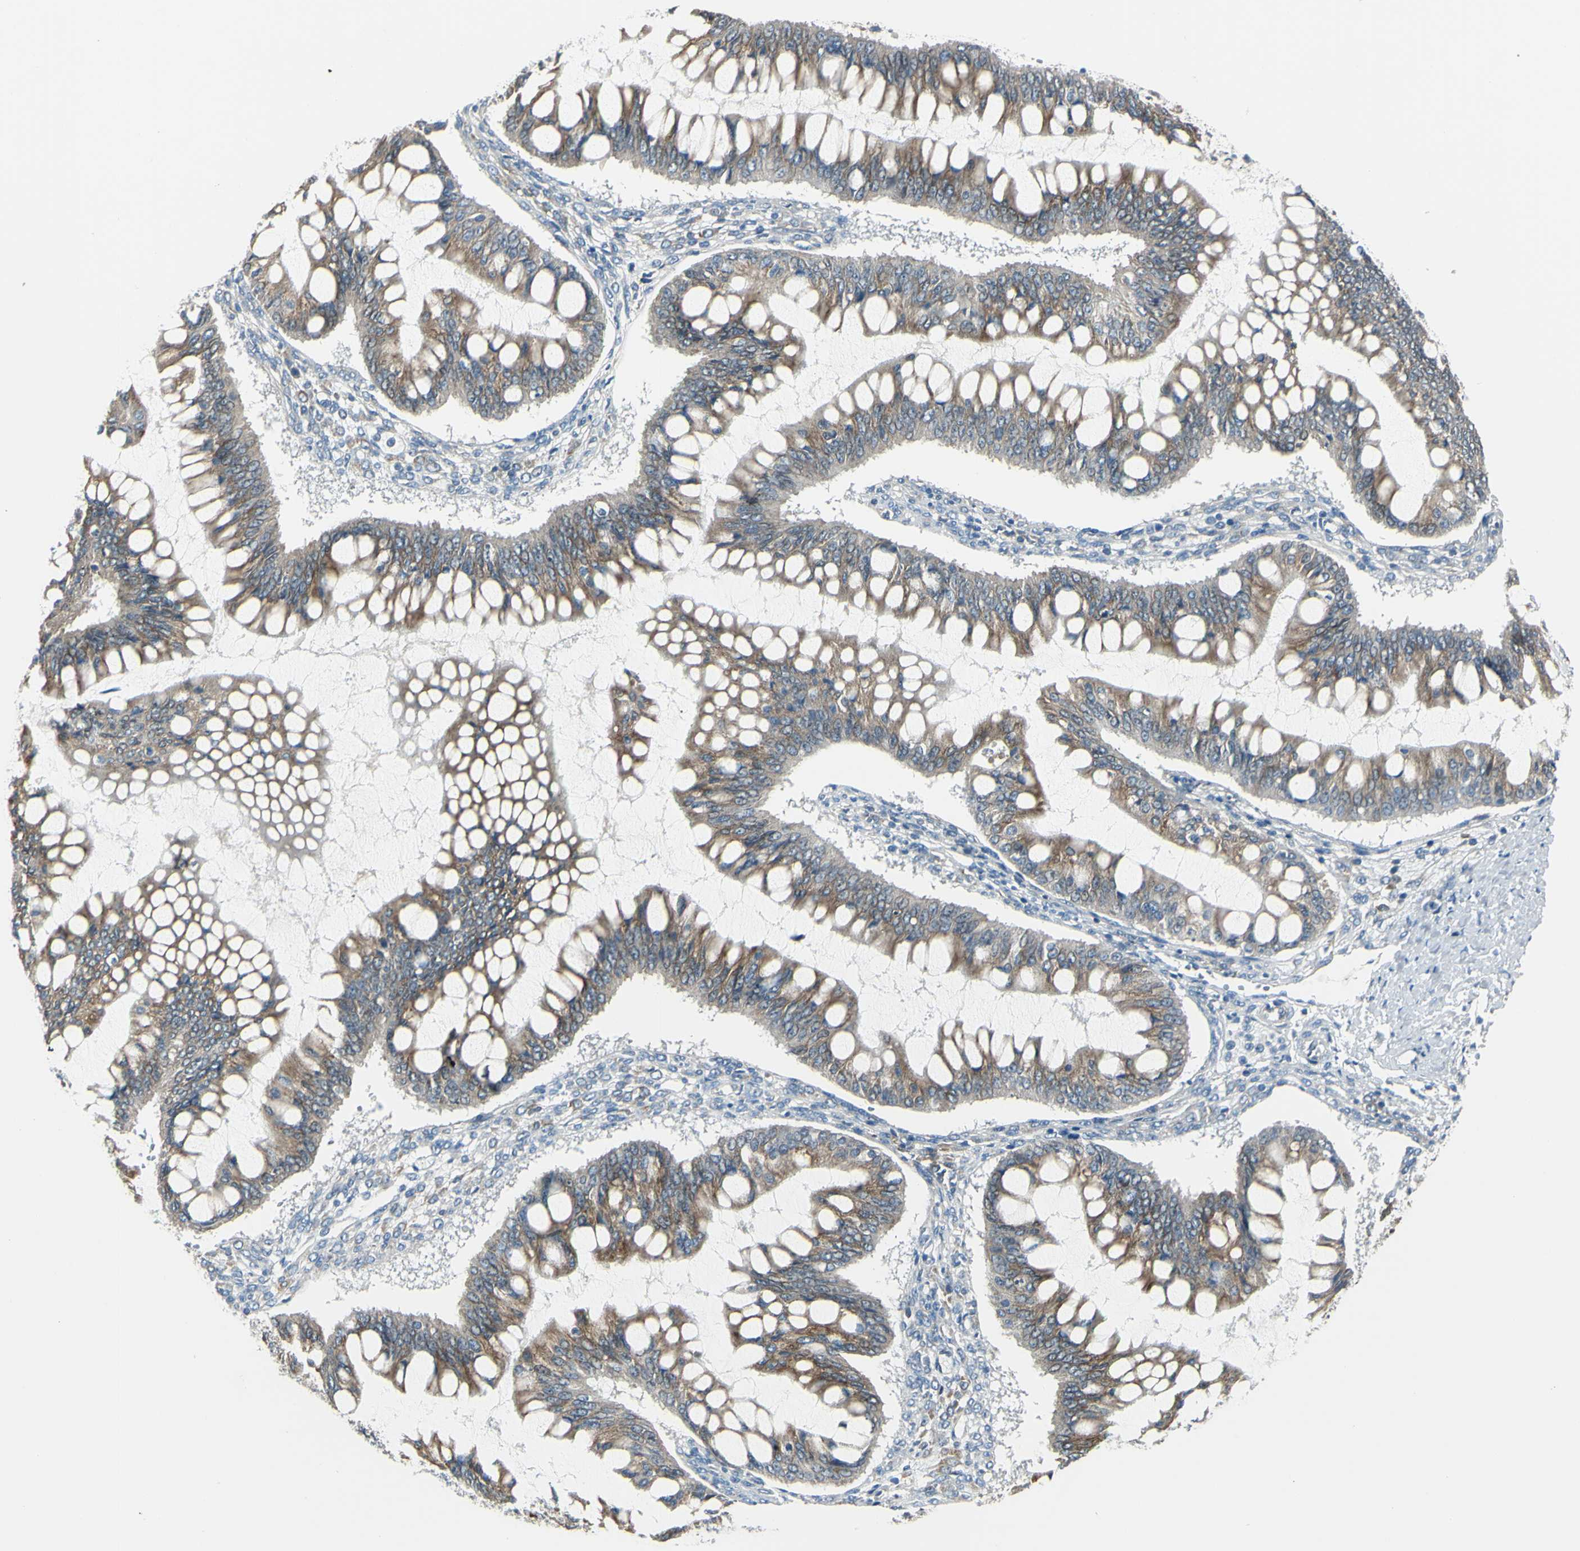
{"staining": {"intensity": "moderate", "quantity": ">75%", "location": "cytoplasmic/membranous"}, "tissue": "ovarian cancer", "cell_type": "Tumor cells", "image_type": "cancer", "snomed": [{"axis": "morphology", "description": "Cystadenocarcinoma, mucinous, NOS"}, {"axis": "topography", "description": "Ovary"}], "caption": "This micrograph exhibits immunohistochemistry staining of mucinous cystadenocarcinoma (ovarian), with medium moderate cytoplasmic/membranous staining in approximately >75% of tumor cells.", "gene": "SELENOS", "patient": {"sex": "female", "age": 73}}